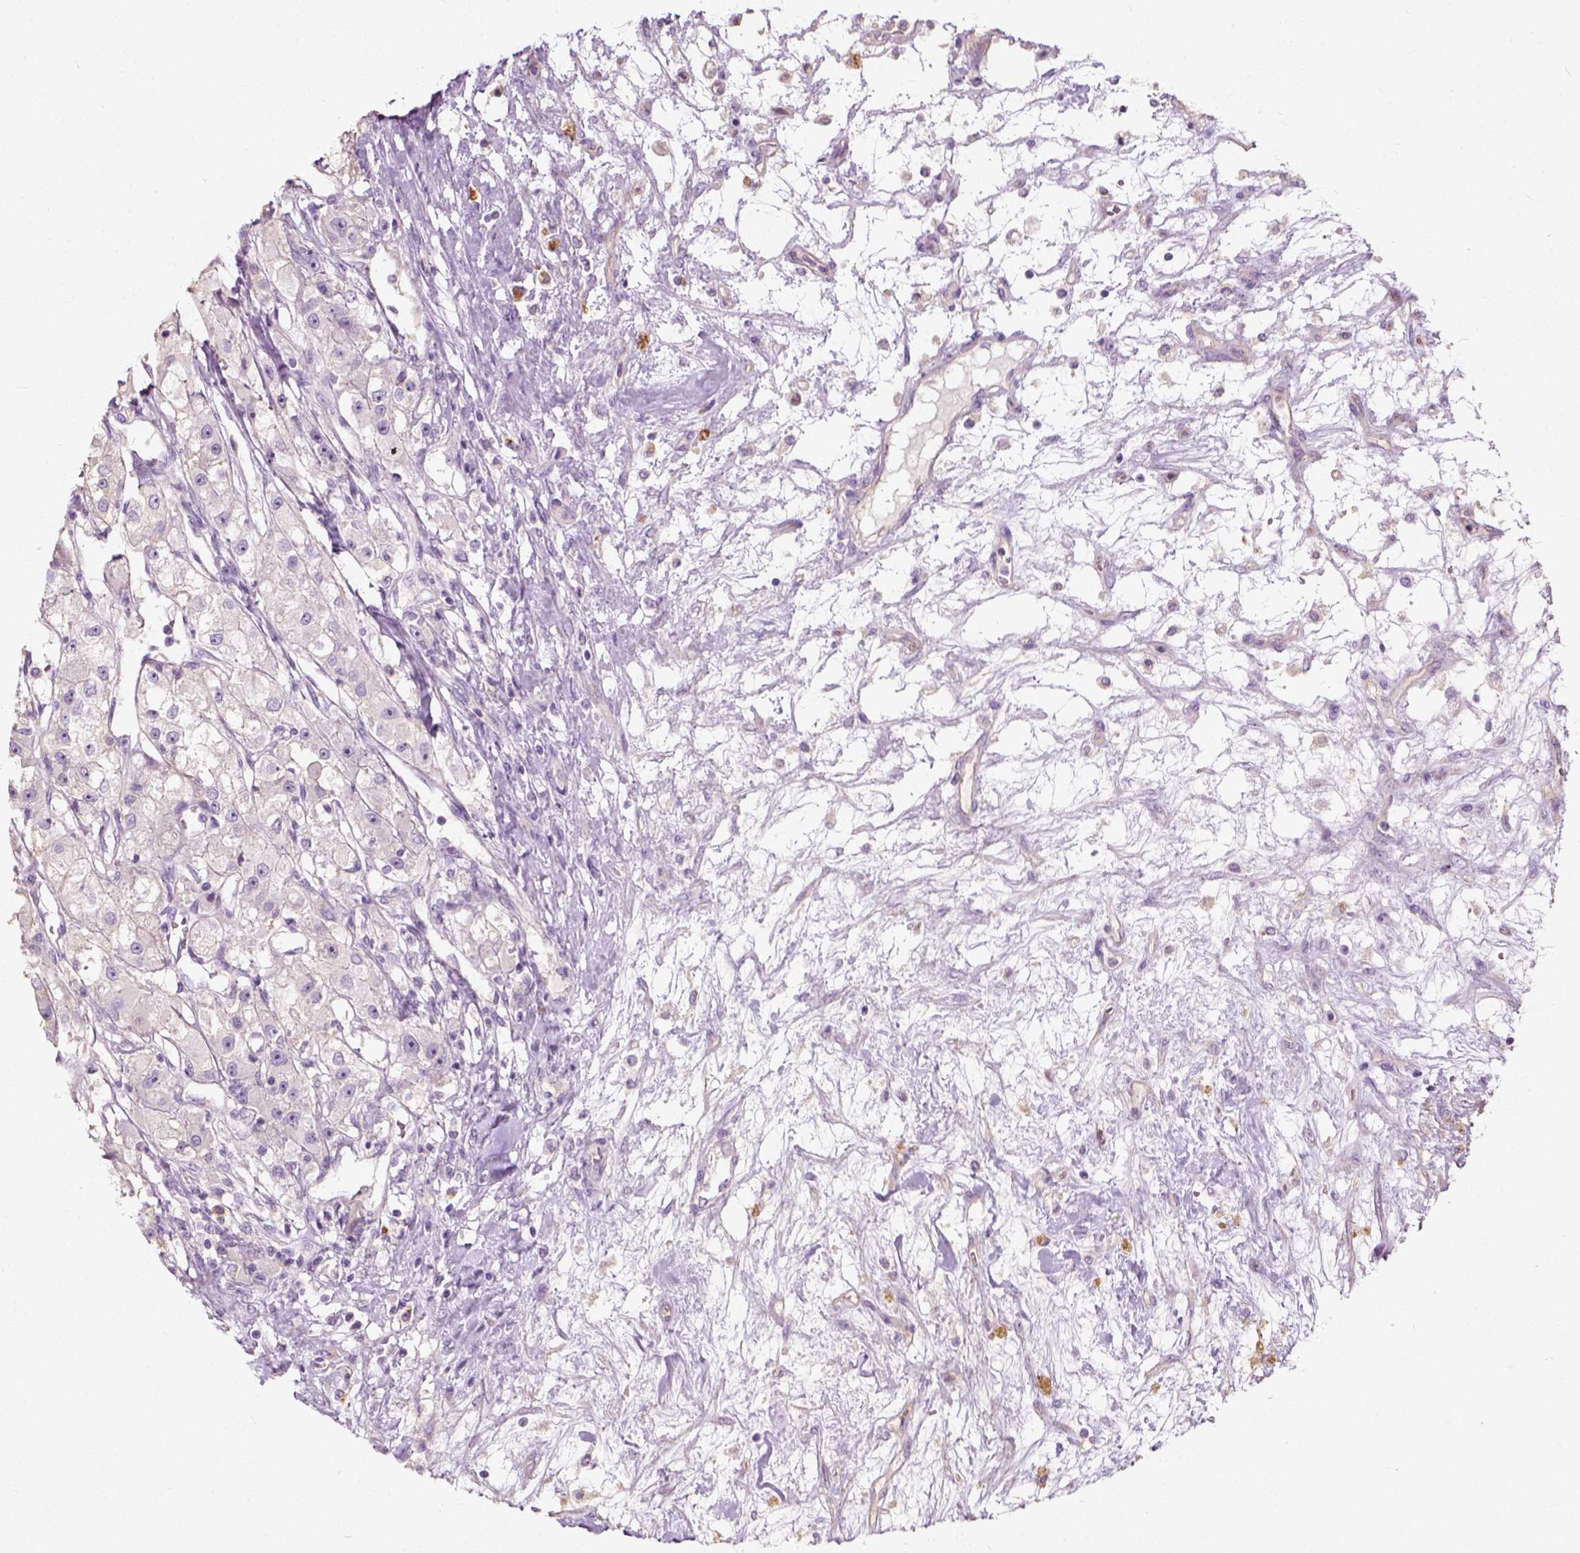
{"staining": {"intensity": "negative", "quantity": "none", "location": "none"}, "tissue": "renal cancer", "cell_type": "Tumor cells", "image_type": "cancer", "snomed": [{"axis": "morphology", "description": "Adenocarcinoma, NOS"}, {"axis": "topography", "description": "Kidney"}], "caption": "This is an immunohistochemistry photomicrograph of renal cancer. There is no staining in tumor cells.", "gene": "DHCR24", "patient": {"sex": "female", "age": 63}}